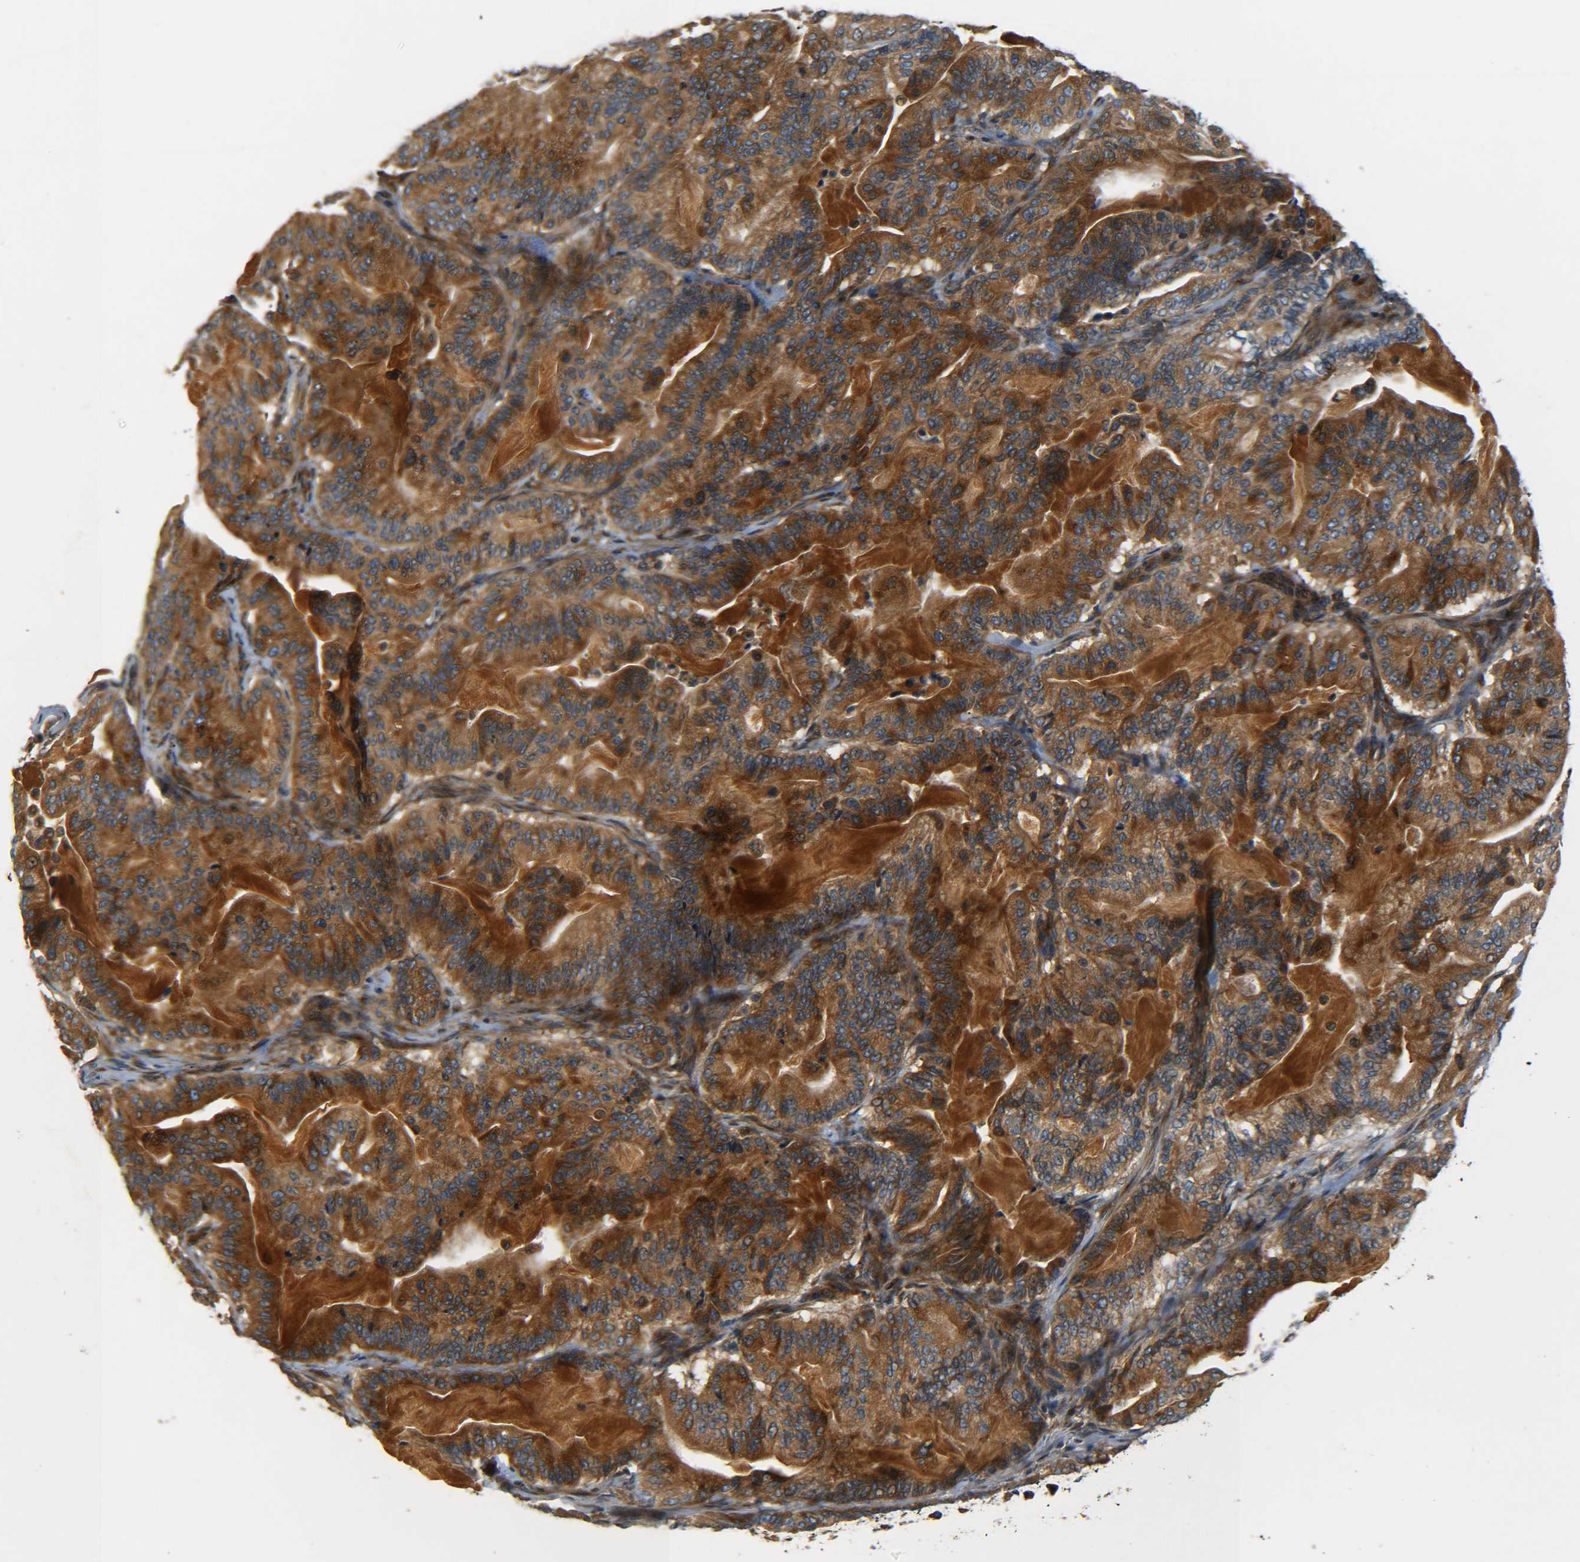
{"staining": {"intensity": "strong", "quantity": ">75%", "location": "cytoplasmic/membranous"}, "tissue": "pancreatic cancer", "cell_type": "Tumor cells", "image_type": "cancer", "snomed": [{"axis": "morphology", "description": "Adenocarcinoma, NOS"}, {"axis": "topography", "description": "Pancreas"}], "caption": "Protein positivity by immunohistochemistry (IHC) exhibits strong cytoplasmic/membranous staining in approximately >75% of tumor cells in pancreatic cancer (adenocarcinoma). Using DAB (brown) and hematoxylin (blue) stains, captured at high magnification using brightfield microscopy.", "gene": "LRCH3", "patient": {"sex": "male", "age": 63}}